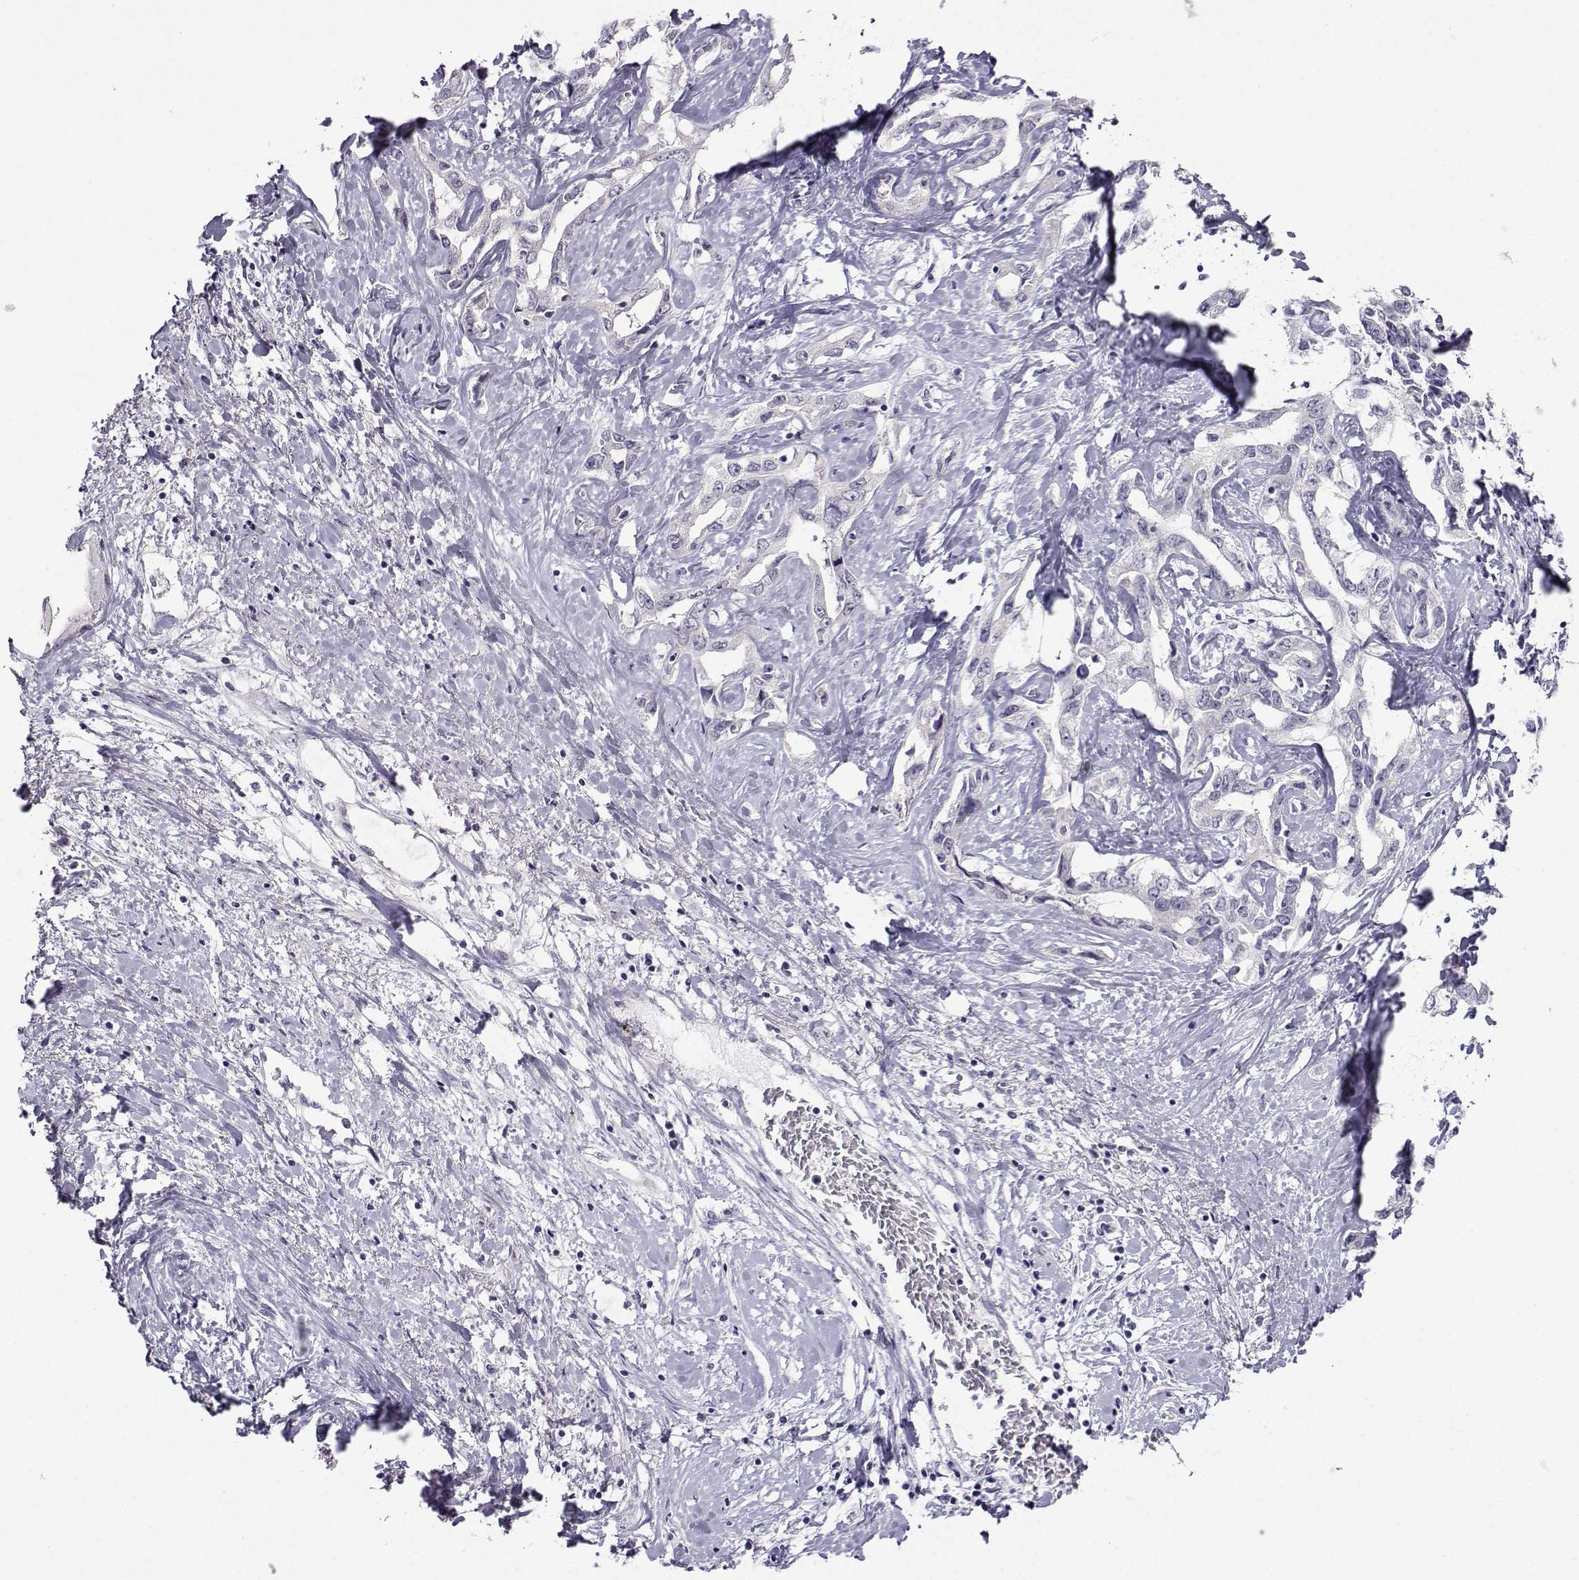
{"staining": {"intensity": "negative", "quantity": "none", "location": "none"}, "tissue": "liver cancer", "cell_type": "Tumor cells", "image_type": "cancer", "snomed": [{"axis": "morphology", "description": "Cholangiocarcinoma"}, {"axis": "topography", "description": "Liver"}], "caption": "Immunohistochemistry (IHC) image of human cholangiocarcinoma (liver) stained for a protein (brown), which reveals no positivity in tumor cells.", "gene": "CRYBB1", "patient": {"sex": "male", "age": 59}}